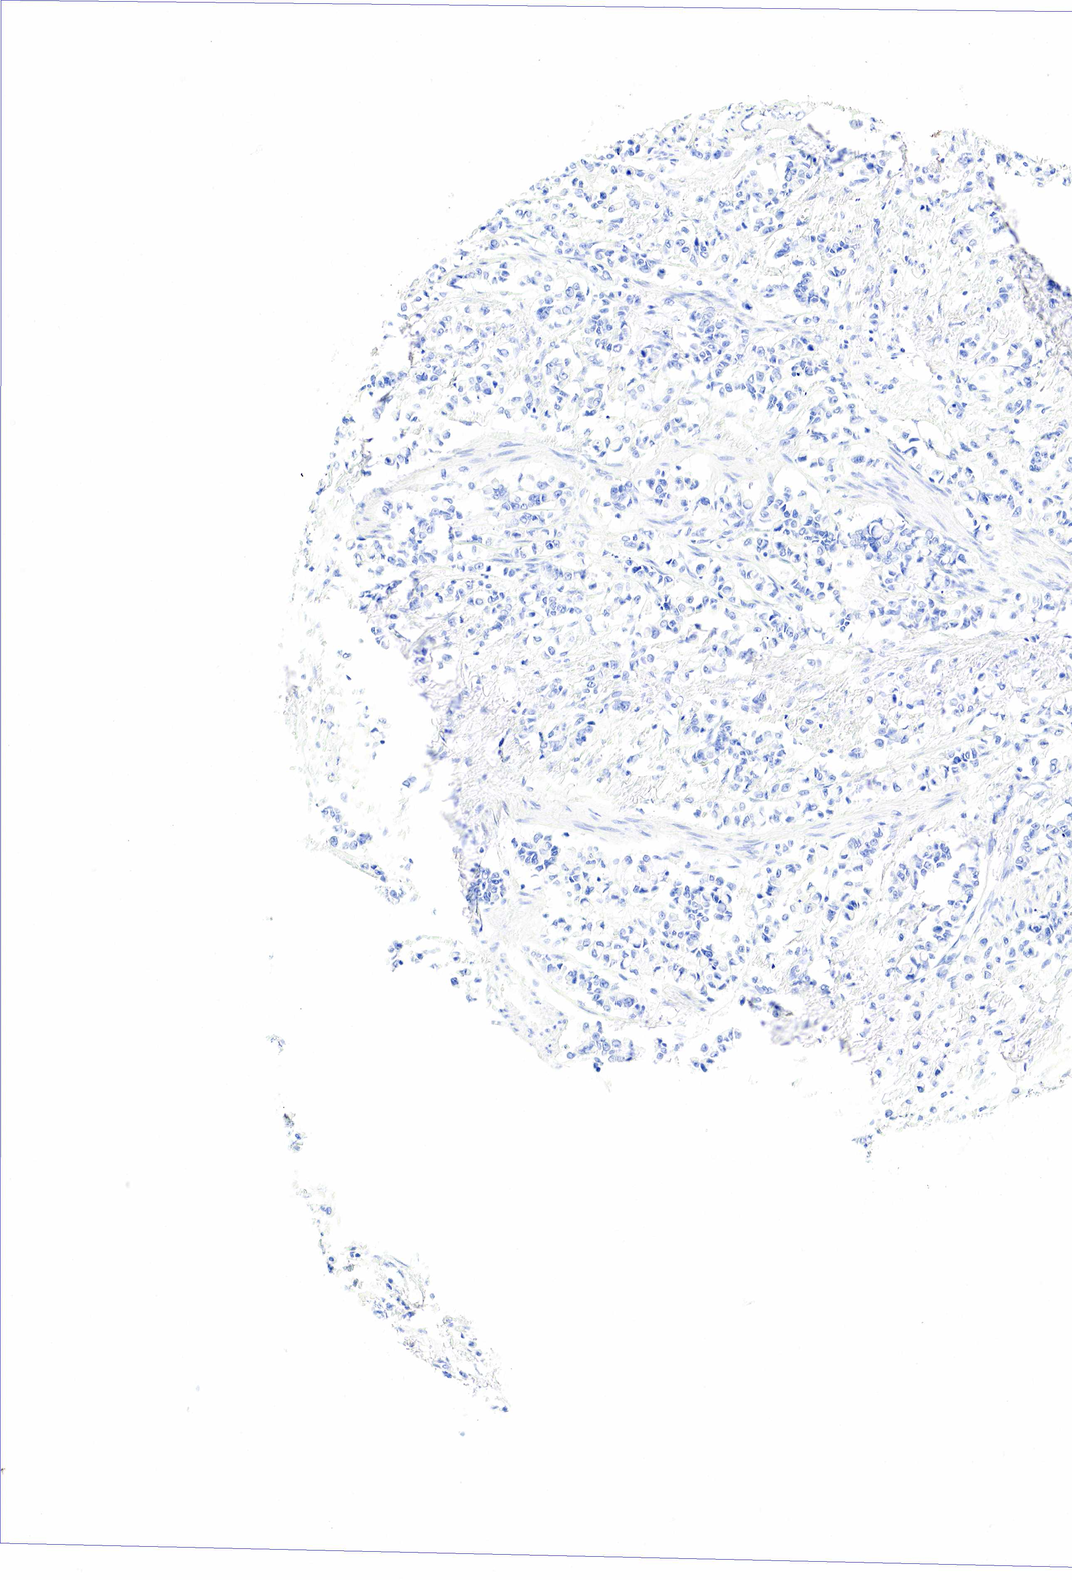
{"staining": {"intensity": "negative", "quantity": "none", "location": "none"}, "tissue": "stomach cancer", "cell_type": "Tumor cells", "image_type": "cancer", "snomed": [{"axis": "morphology", "description": "Adenocarcinoma, NOS"}, {"axis": "topography", "description": "Stomach"}], "caption": "Tumor cells are negative for protein expression in human adenocarcinoma (stomach).", "gene": "CHGA", "patient": {"sex": "male", "age": 78}}